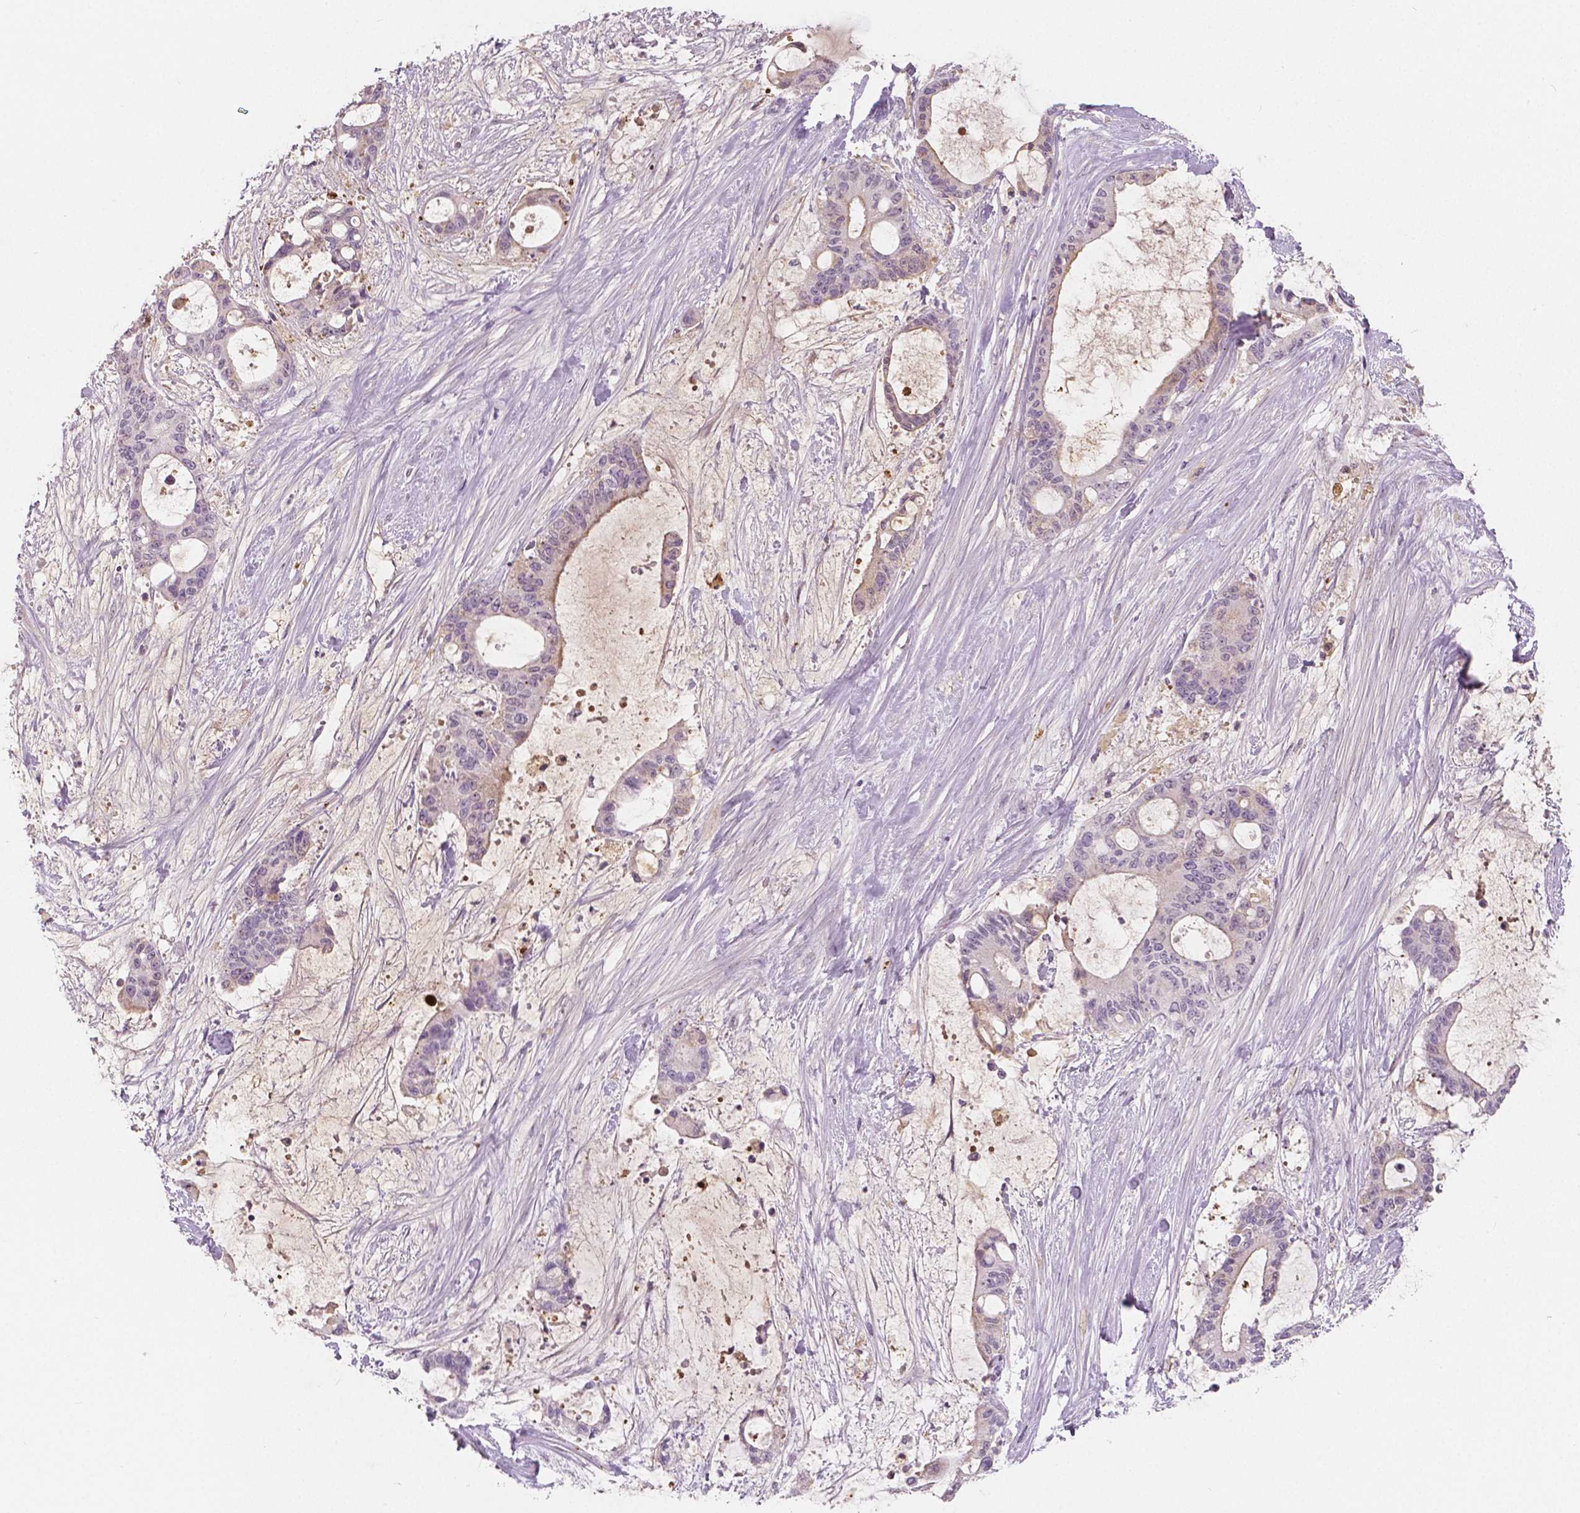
{"staining": {"intensity": "negative", "quantity": "none", "location": "none"}, "tissue": "liver cancer", "cell_type": "Tumor cells", "image_type": "cancer", "snomed": [{"axis": "morphology", "description": "Normal tissue, NOS"}, {"axis": "morphology", "description": "Cholangiocarcinoma"}, {"axis": "topography", "description": "Liver"}, {"axis": "topography", "description": "Peripheral nerve tissue"}], "caption": "Tumor cells show no significant protein positivity in liver cancer.", "gene": "APOA4", "patient": {"sex": "female", "age": 73}}